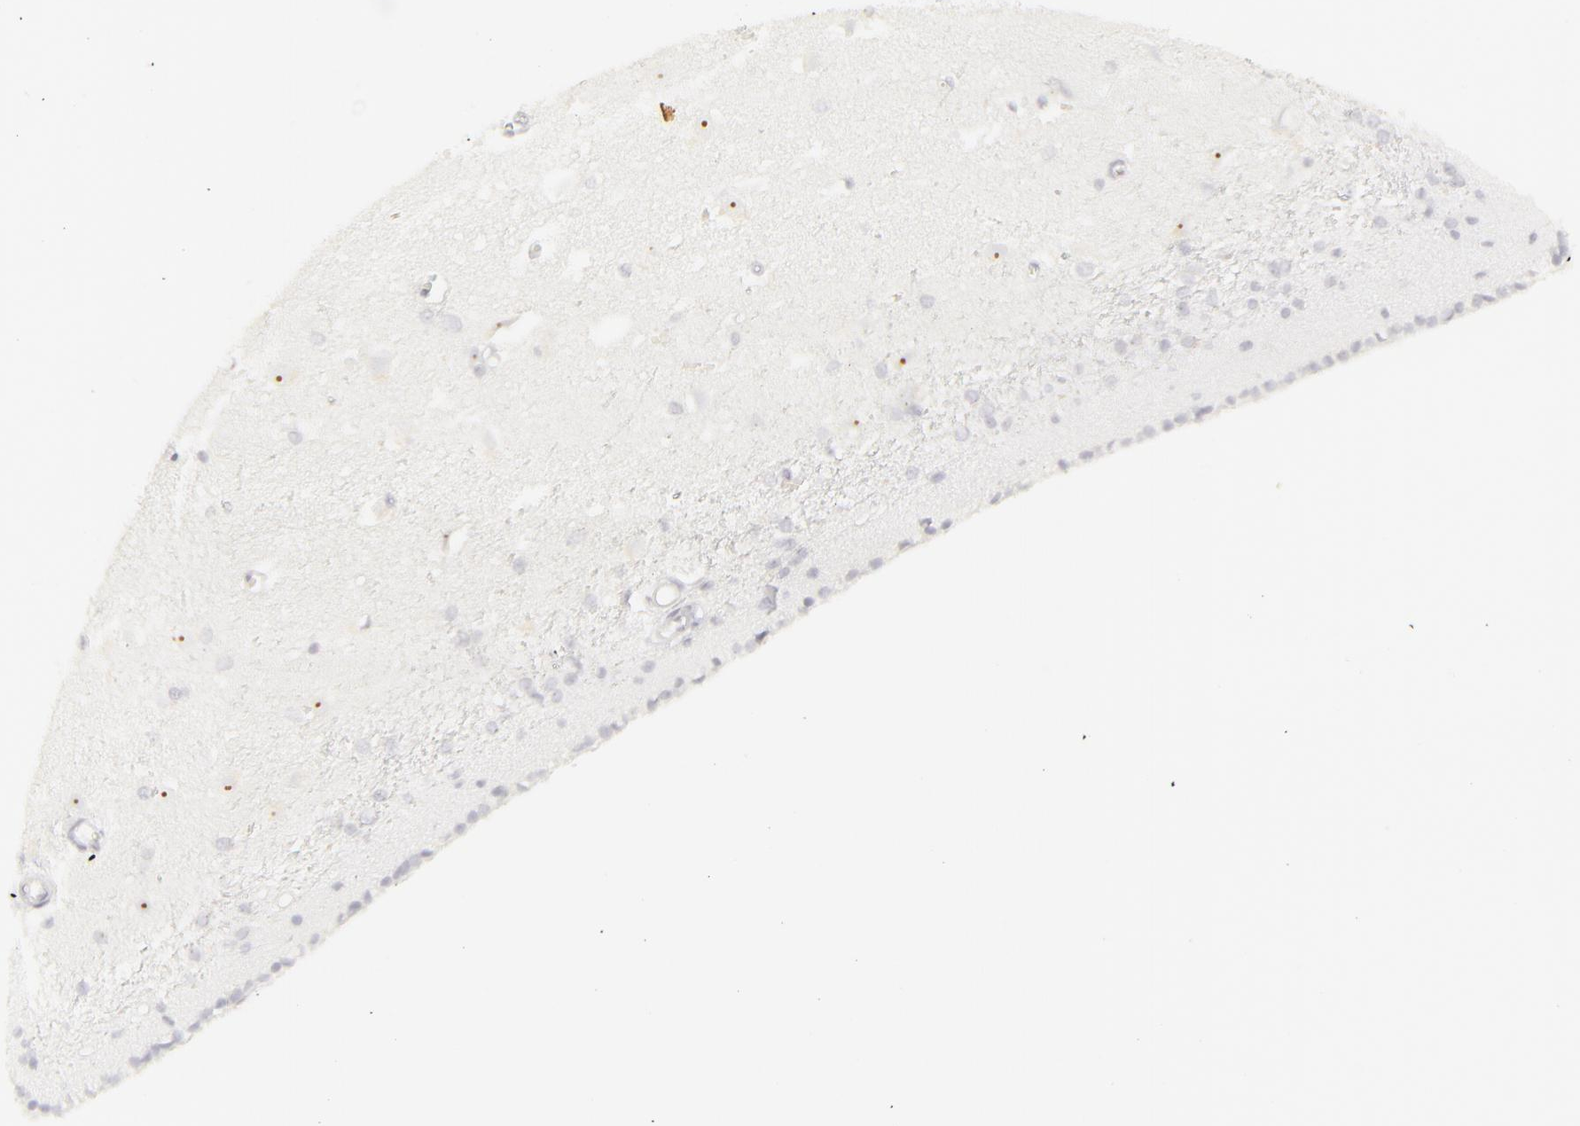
{"staining": {"intensity": "negative", "quantity": "none", "location": "none"}, "tissue": "caudate", "cell_type": "Glial cells", "image_type": "normal", "snomed": [{"axis": "morphology", "description": "Normal tissue, NOS"}, {"axis": "topography", "description": "Lateral ventricle wall"}], "caption": "Immunohistochemistry photomicrograph of unremarkable caudate: human caudate stained with DAB (3,3'-diaminobenzidine) exhibits no significant protein positivity in glial cells.", "gene": "CD7", "patient": {"sex": "female", "age": 19}}